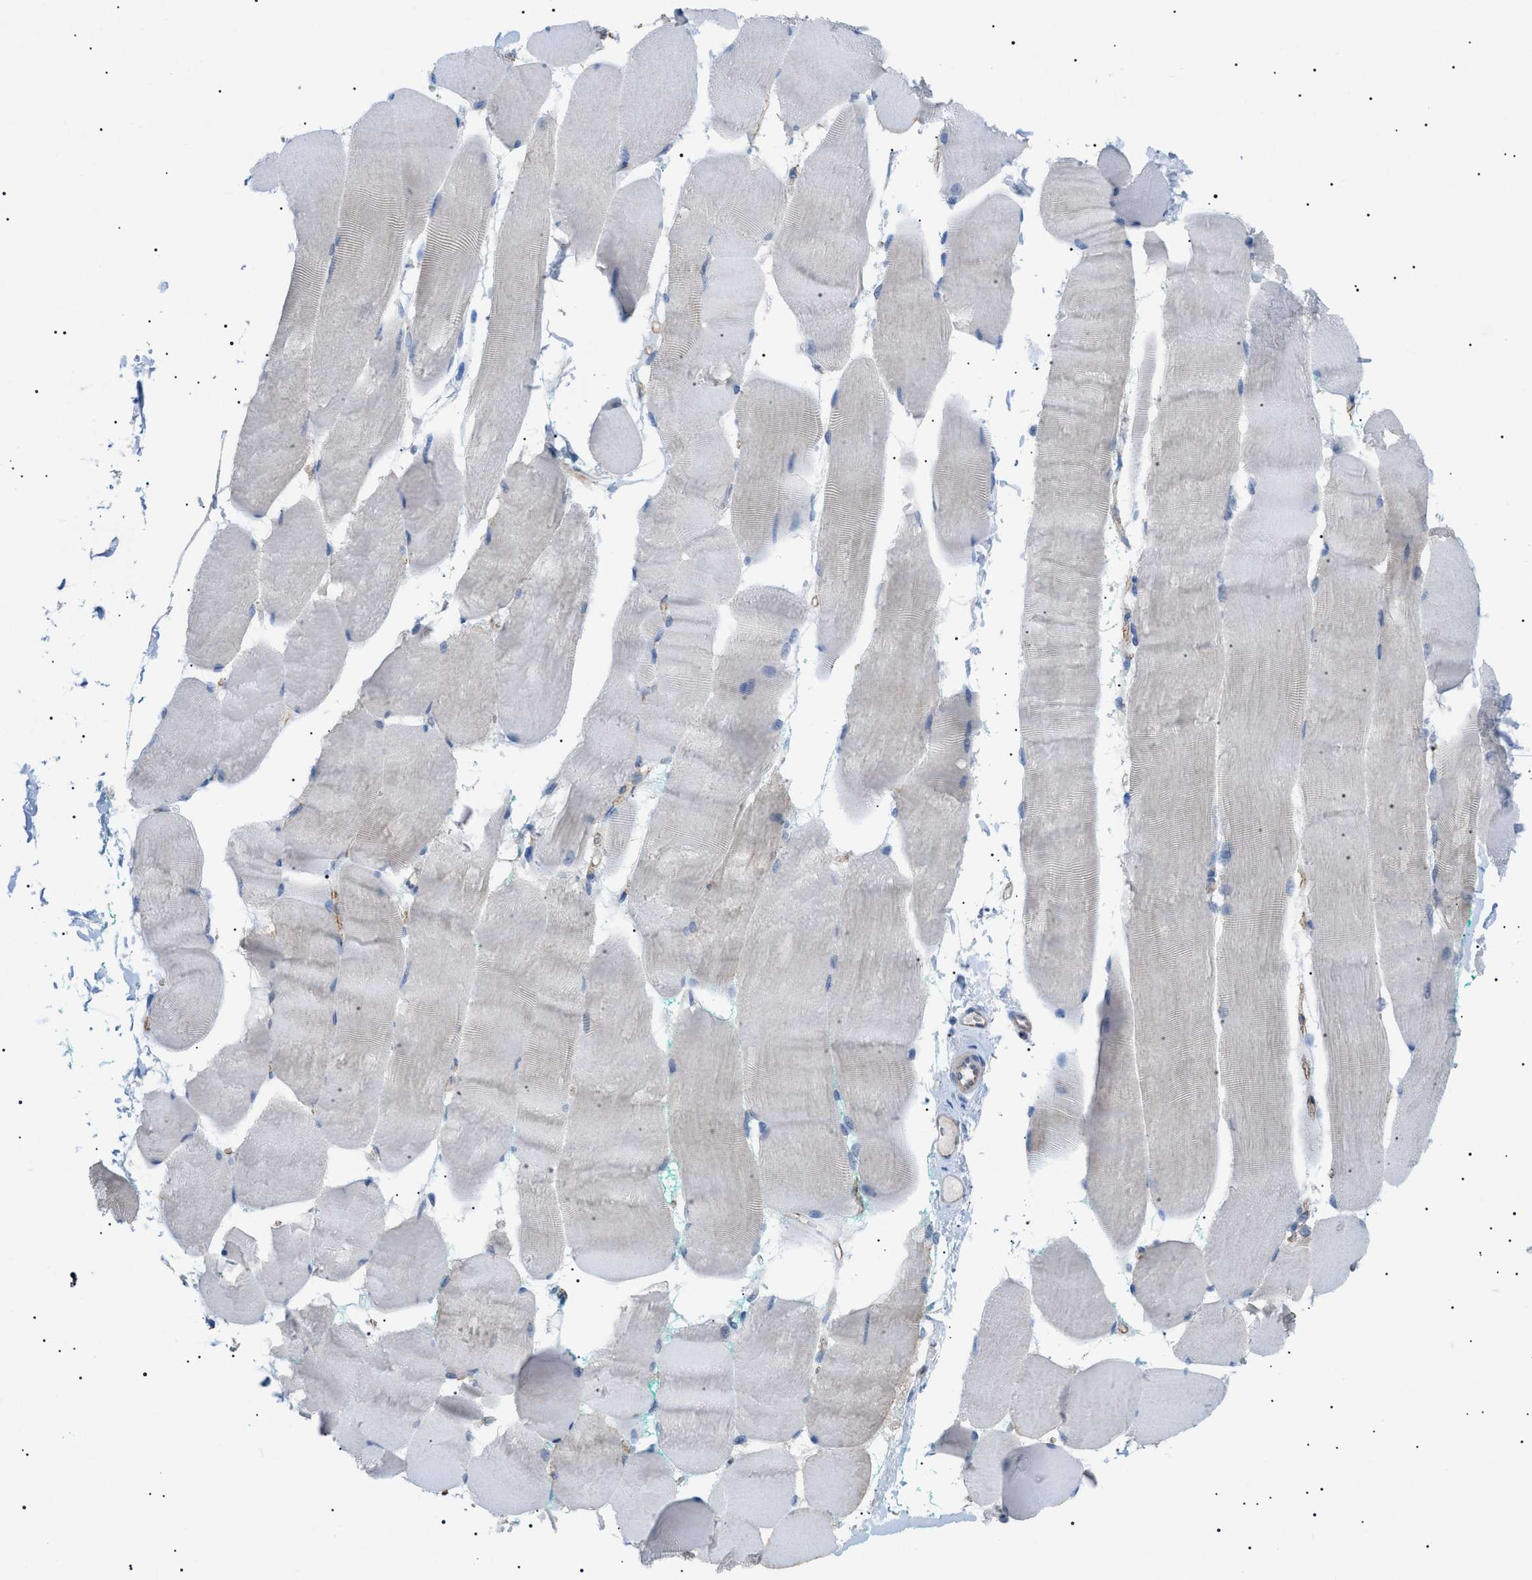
{"staining": {"intensity": "weak", "quantity": "<25%", "location": "cytoplasmic/membranous"}, "tissue": "skeletal muscle", "cell_type": "Myocytes", "image_type": "normal", "snomed": [{"axis": "morphology", "description": "Normal tissue, NOS"}, {"axis": "morphology", "description": "Squamous cell carcinoma, NOS"}, {"axis": "topography", "description": "Skeletal muscle"}], "caption": "Immunohistochemical staining of normal human skeletal muscle displays no significant expression in myocytes.", "gene": "ADAMTS1", "patient": {"sex": "male", "age": 51}}